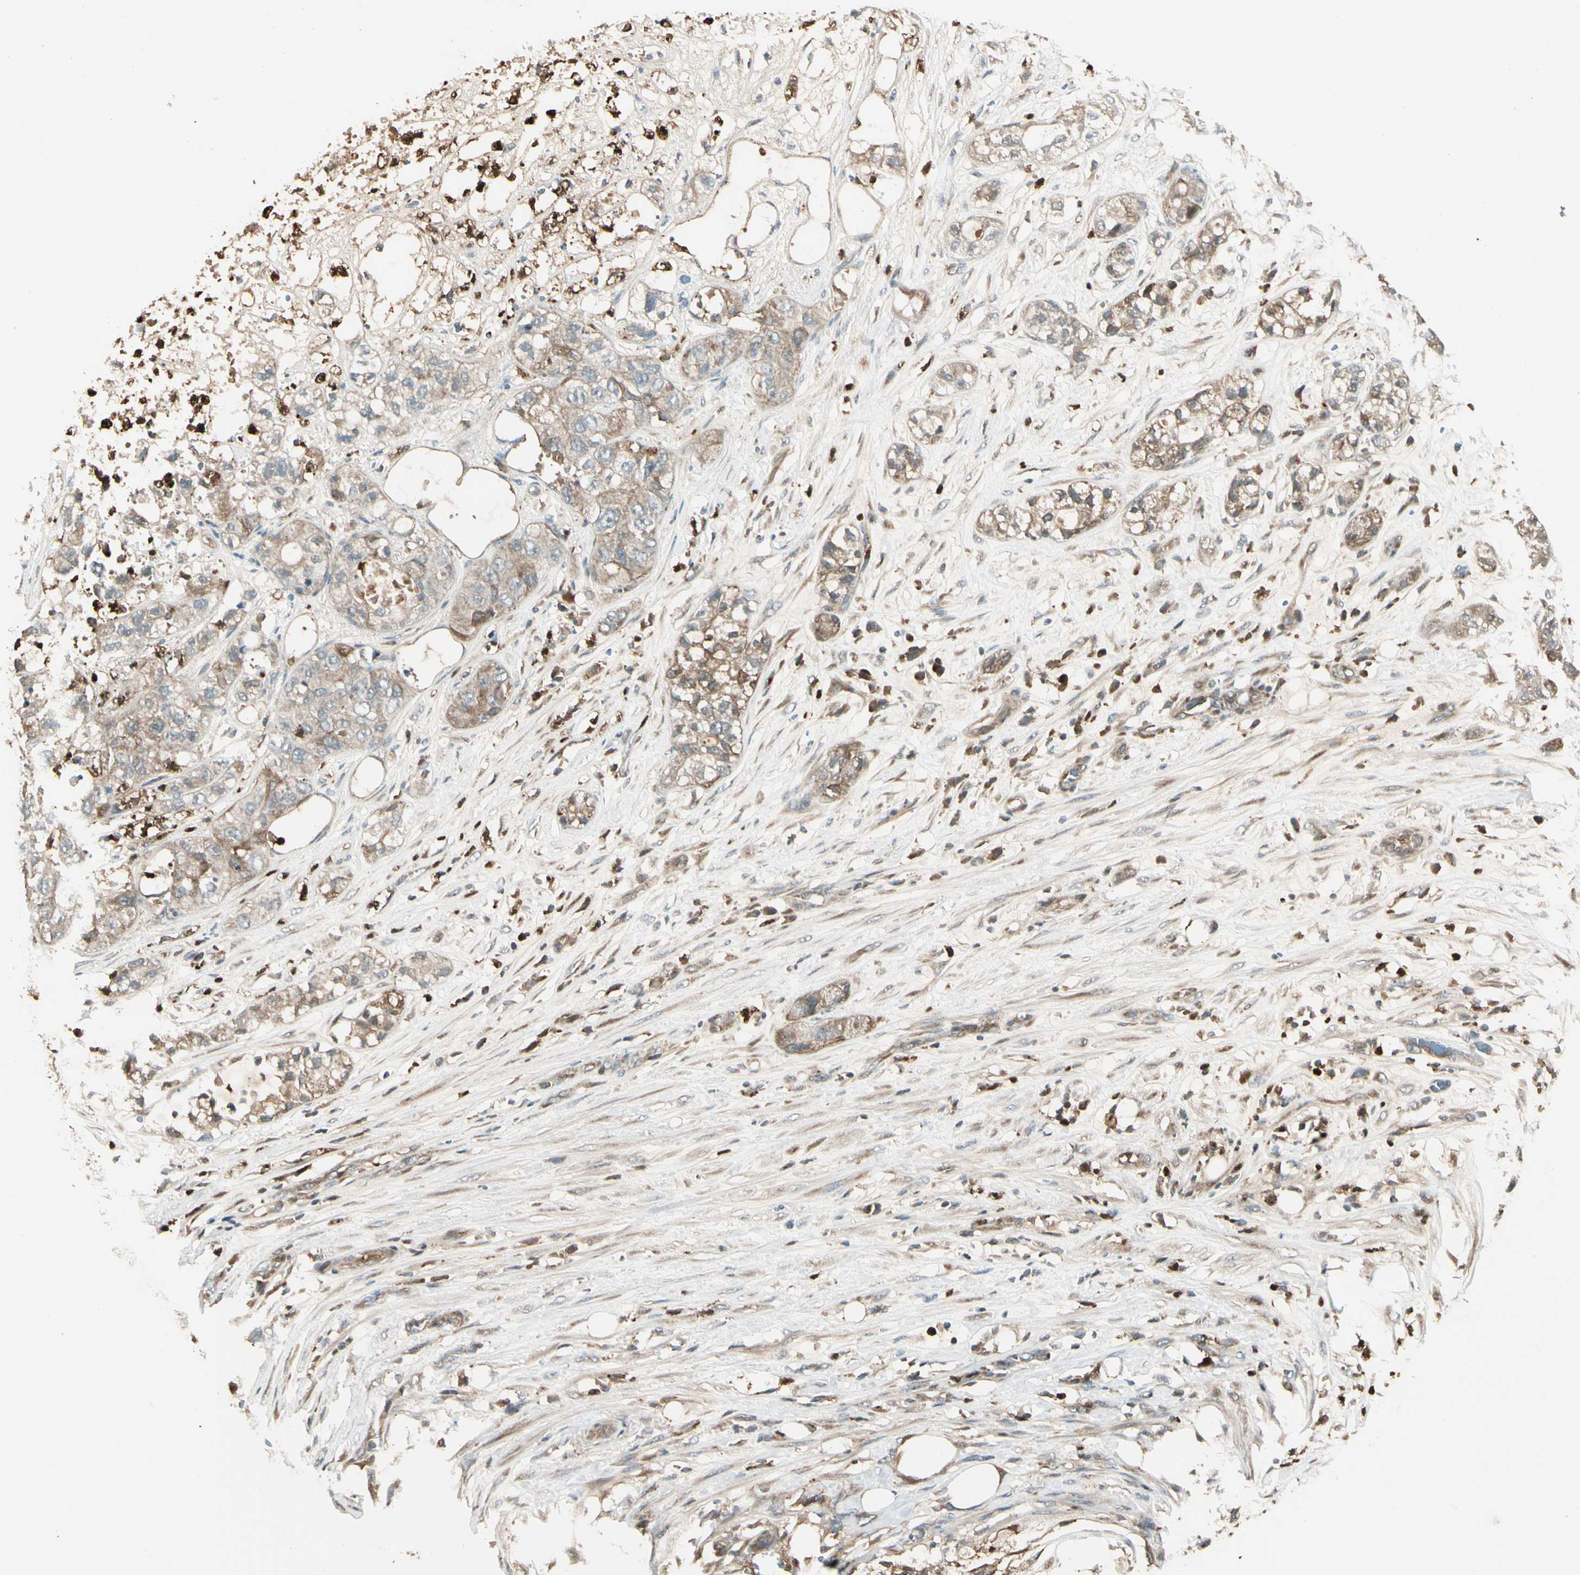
{"staining": {"intensity": "weak", "quantity": ">75%", "location": "cytoplasmic/membranous"}, "tissue": "pancreatic cancer", "cell_type": "Tumor cells", "image_type": "cancer", "snomed": [{"axis": "morphology", "description": "Adenocarcinoma, NOS"}, {"axis": "topography", "description": "Pancreas"}], "caption": "Adenocarcinoma (pancreatic) stained for a protein (brown) shows weak cytoplasmic/membranous positive staining in approximately >75% of tumor cells.", "gene": "STX11", "patient": {"sex": "female", "age": 78}}